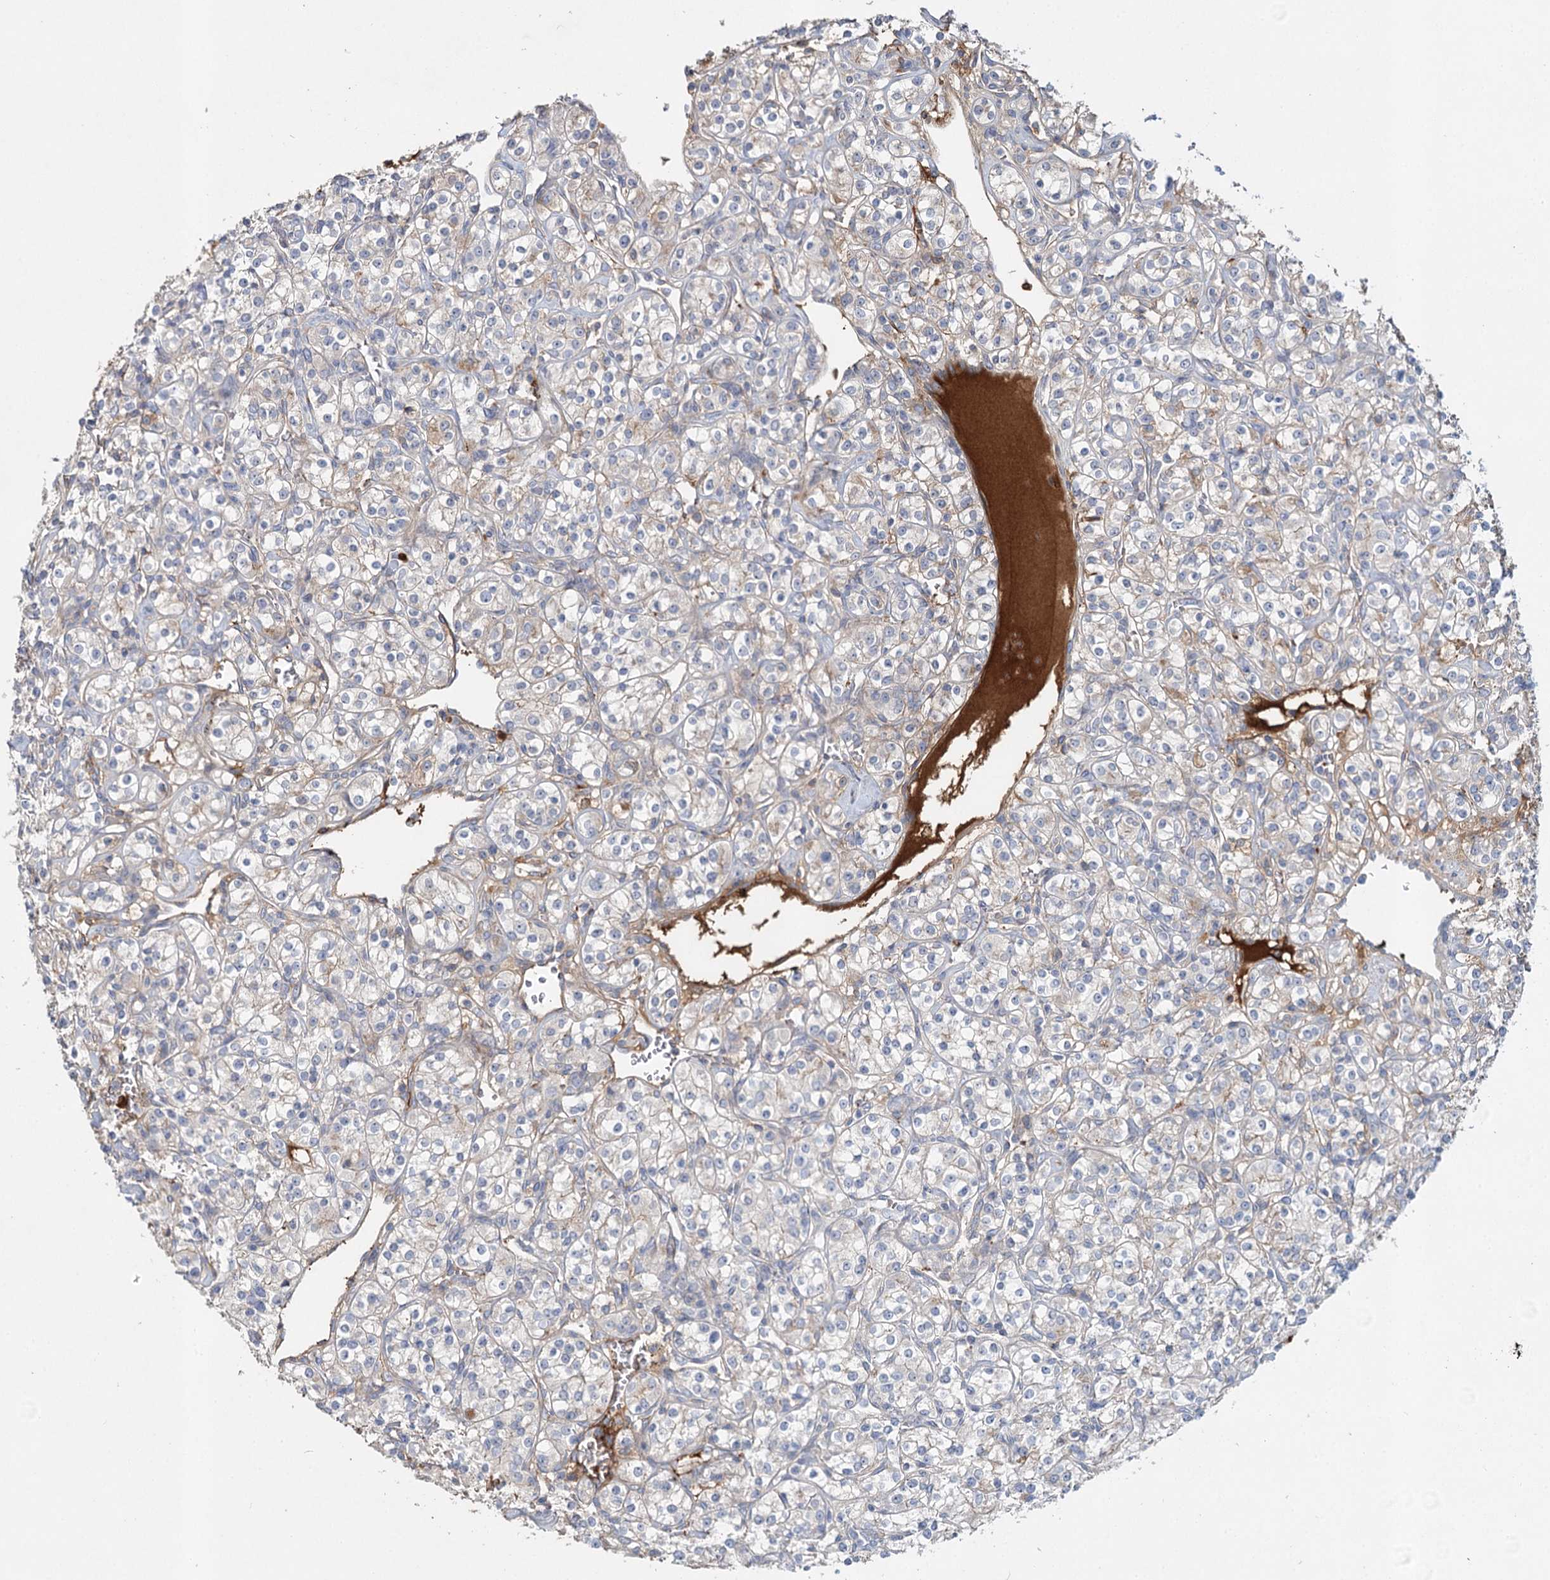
{"staining": {"intensity": "weak", "quantity": "<25%", "location": "cytoplasmic/membranous"}, "tissue": "renal cancer", "cell_type": "Tumor cells", "image_type": "cancer", "snomed": [{"axis": "morphology", "description": "Adenocarcinoma, NOS"}, {"axis": "topography", "description": "Kidney"}], "caption": "Renal cancer (adenocarcinoma) stained for a protein using immunohistochemistry (IHC) reveals no expression tumor cells.", "gene": "ALKBH8", "patient": {"sex": "male", "age": 77}}